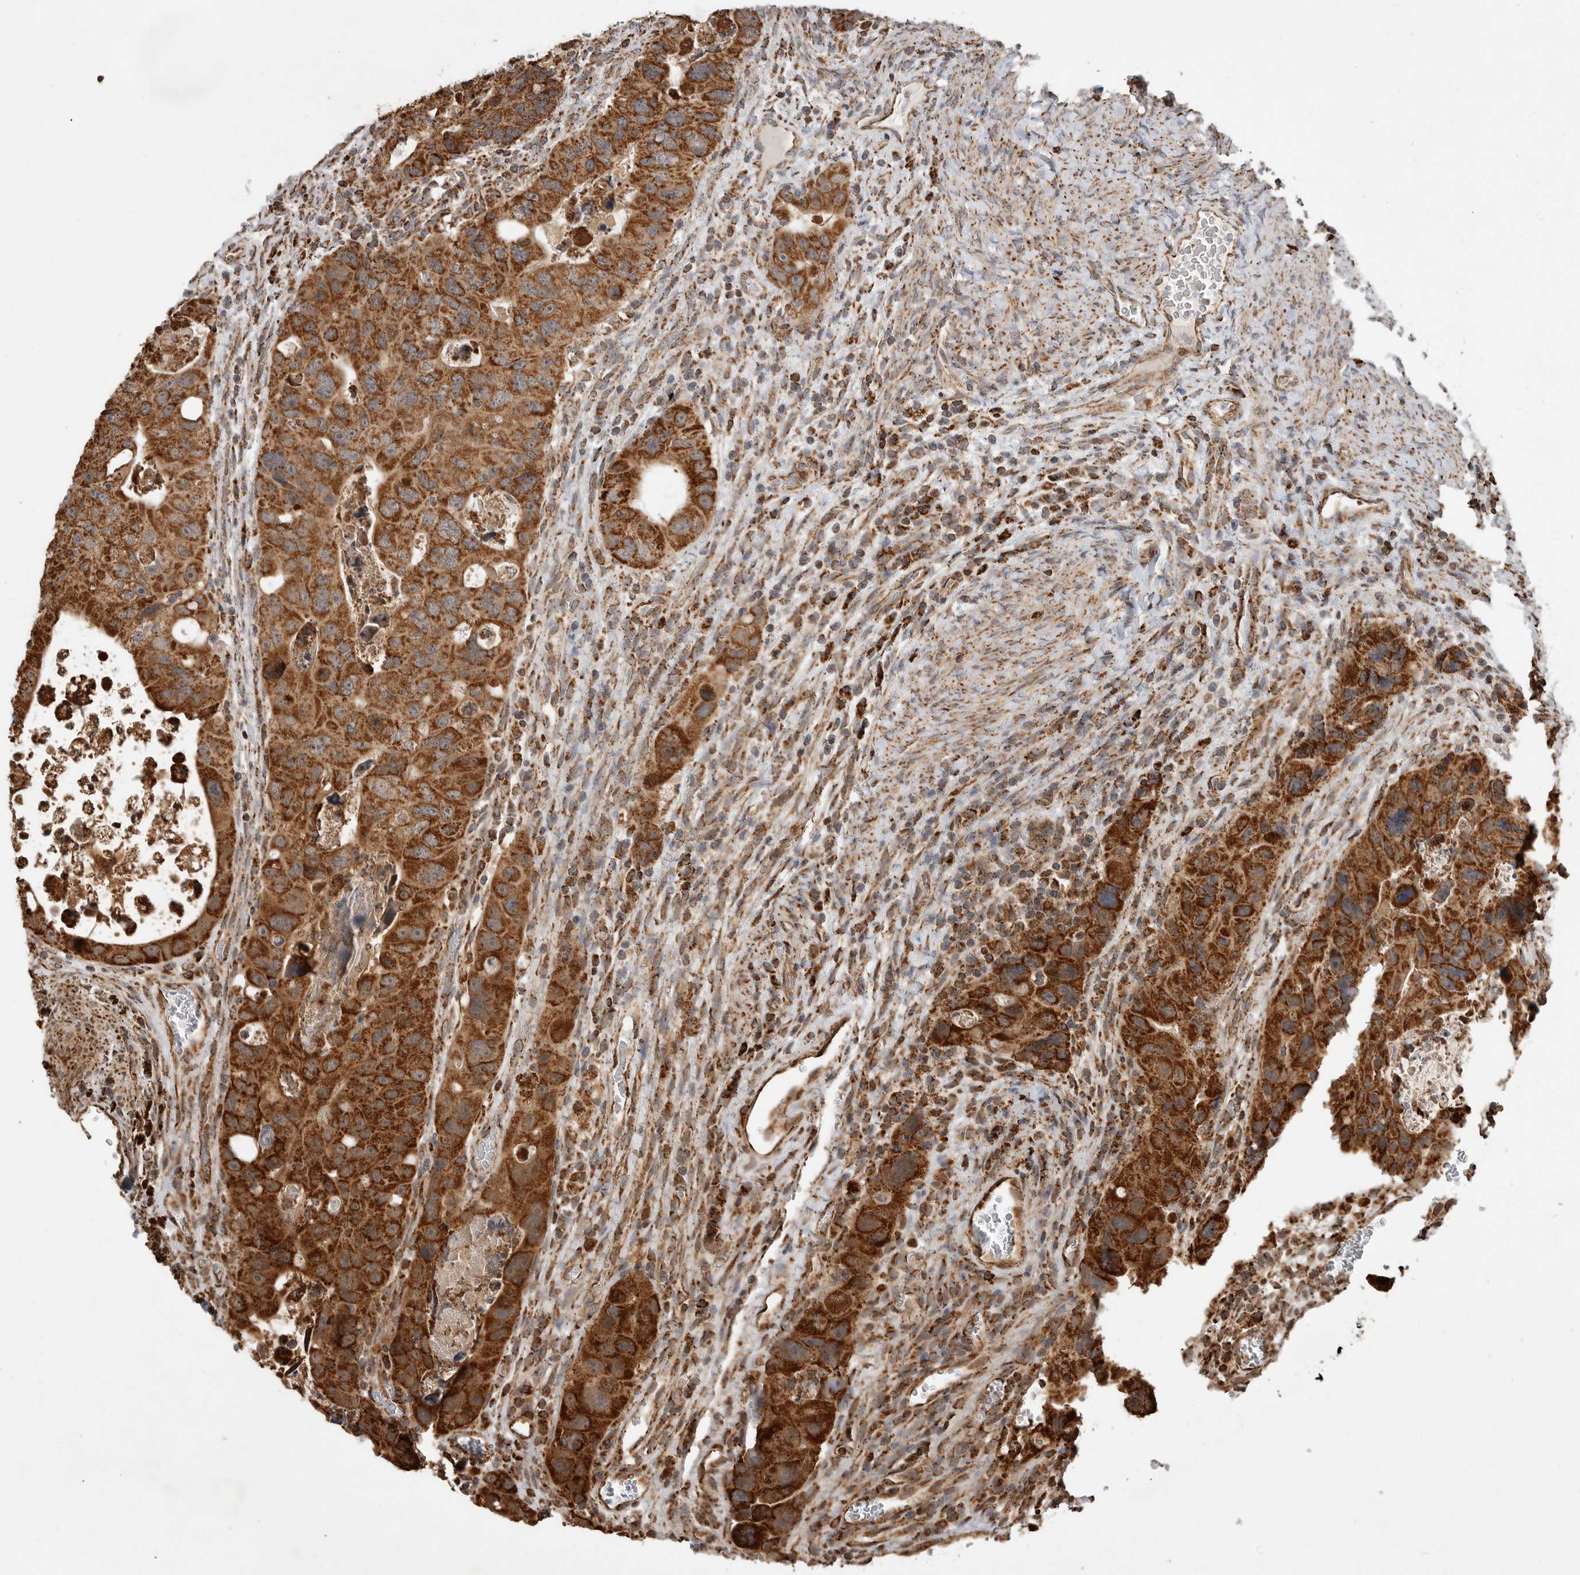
{"staining": {"intensity": "strong", "quantity": ">75%", "location": "cytoplasmic/membranous"}, "tissue": "colorectal cancer", "cell_type": "Tumor cells", "image_type": "cancer", "snomed": [{"axis": "morphology", "description": "Adenocarcinoma, NOS"}, {"axis": "topography", "description": "Rectum"}], "caption": "Protein expression analysis of colorectal cancer displays strong cytoplasmic/membranous positivity in about >75% of tumor cells.", "gene": "GCNT2", "patient": {"sex": "male", "age": 59}}